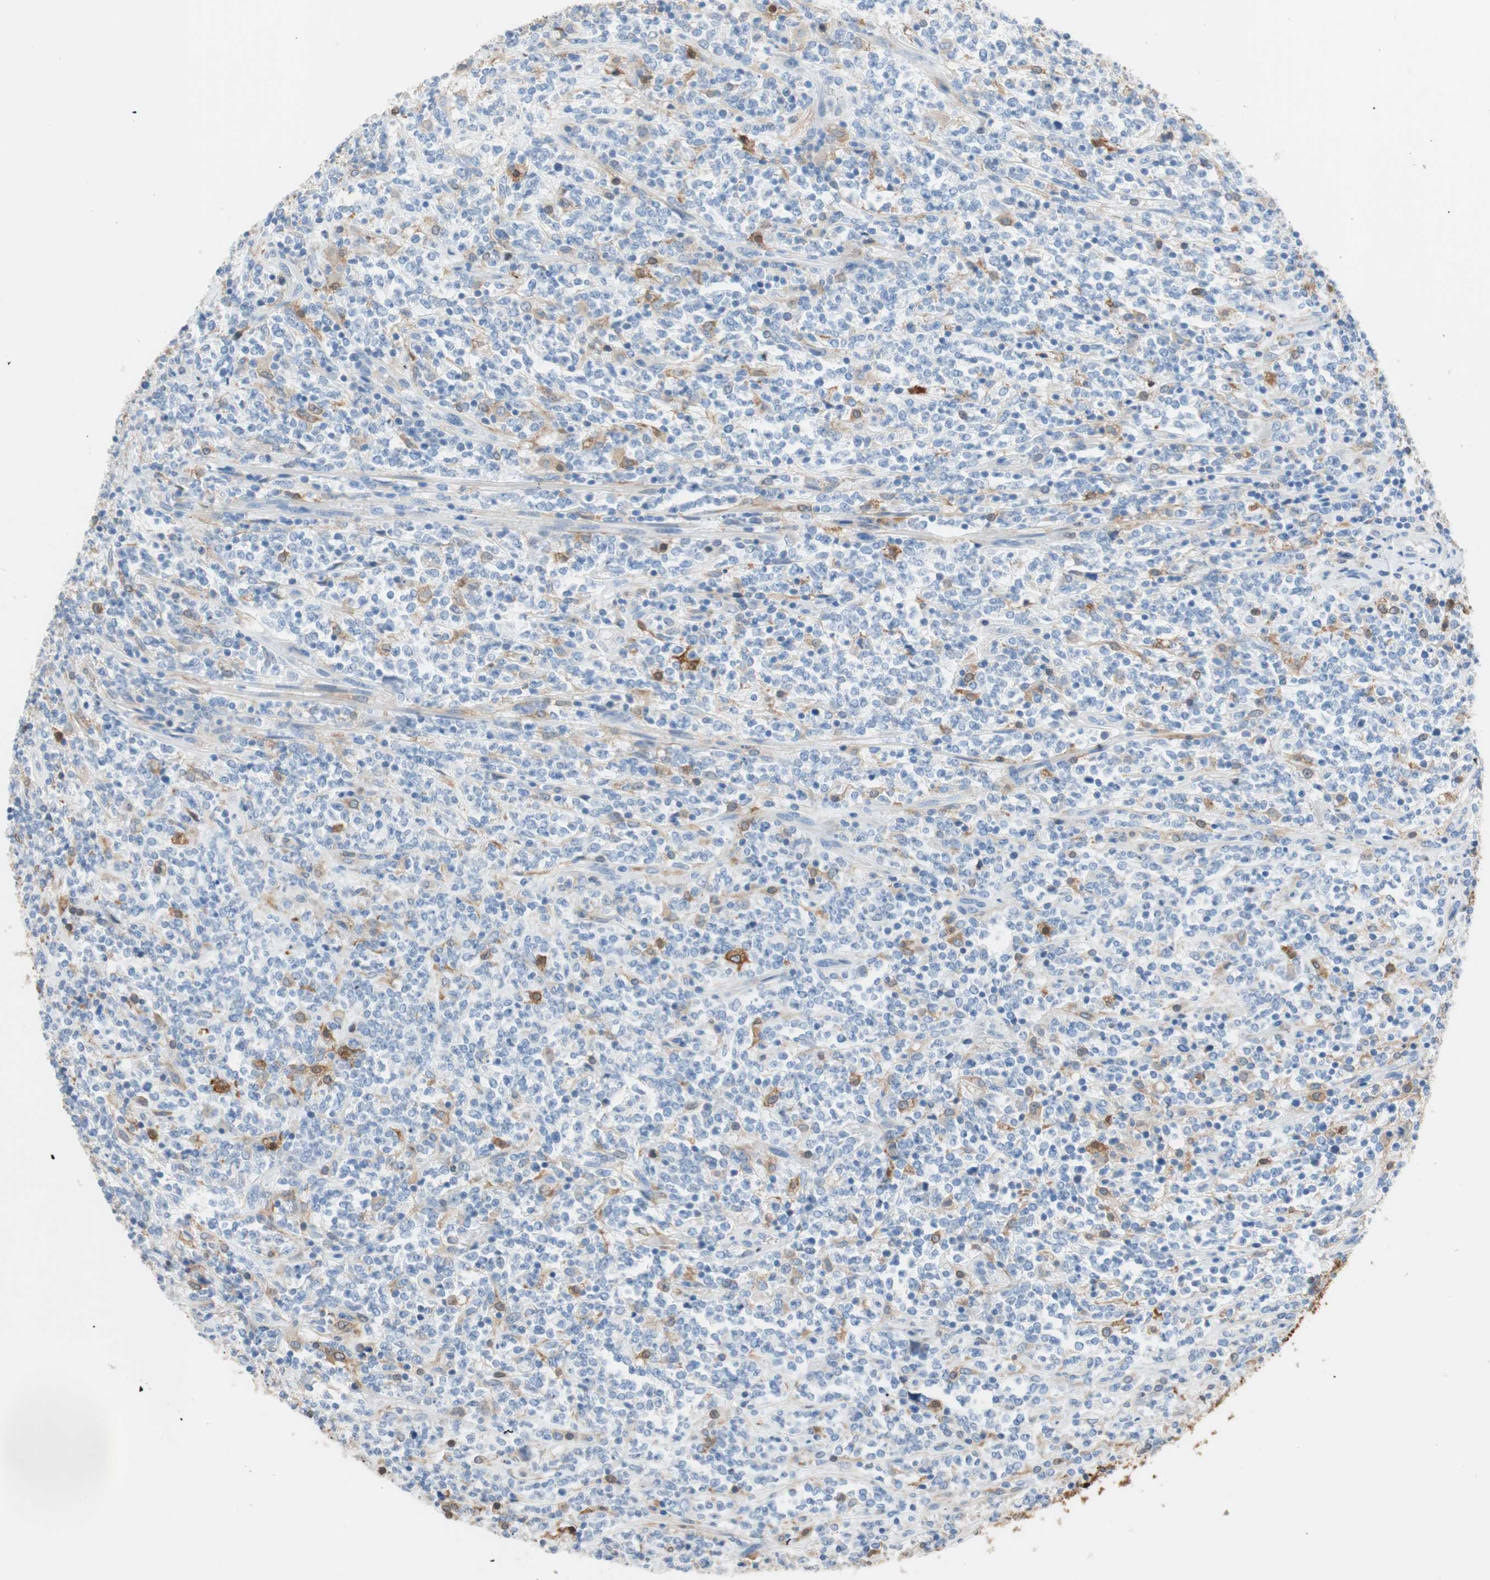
{"staining": {"intensity": "negative", "quantity": "none", "location": "none"}, "tissue": "lymphoma", "cell_type": "Tumor cells", "image_type": "cancer", "snomed": [{"axis": "morphology", "description": "Malignant lymphoma, non-Hodgkin's type, High grade"}, {"axis": "topography", "description": "Soft tissue"}], "caption": "Tumor cells are negative for brown protein staining in lymphoma.", "gene": "GLUL", "patient": {"sex": "male", "age": 18}}